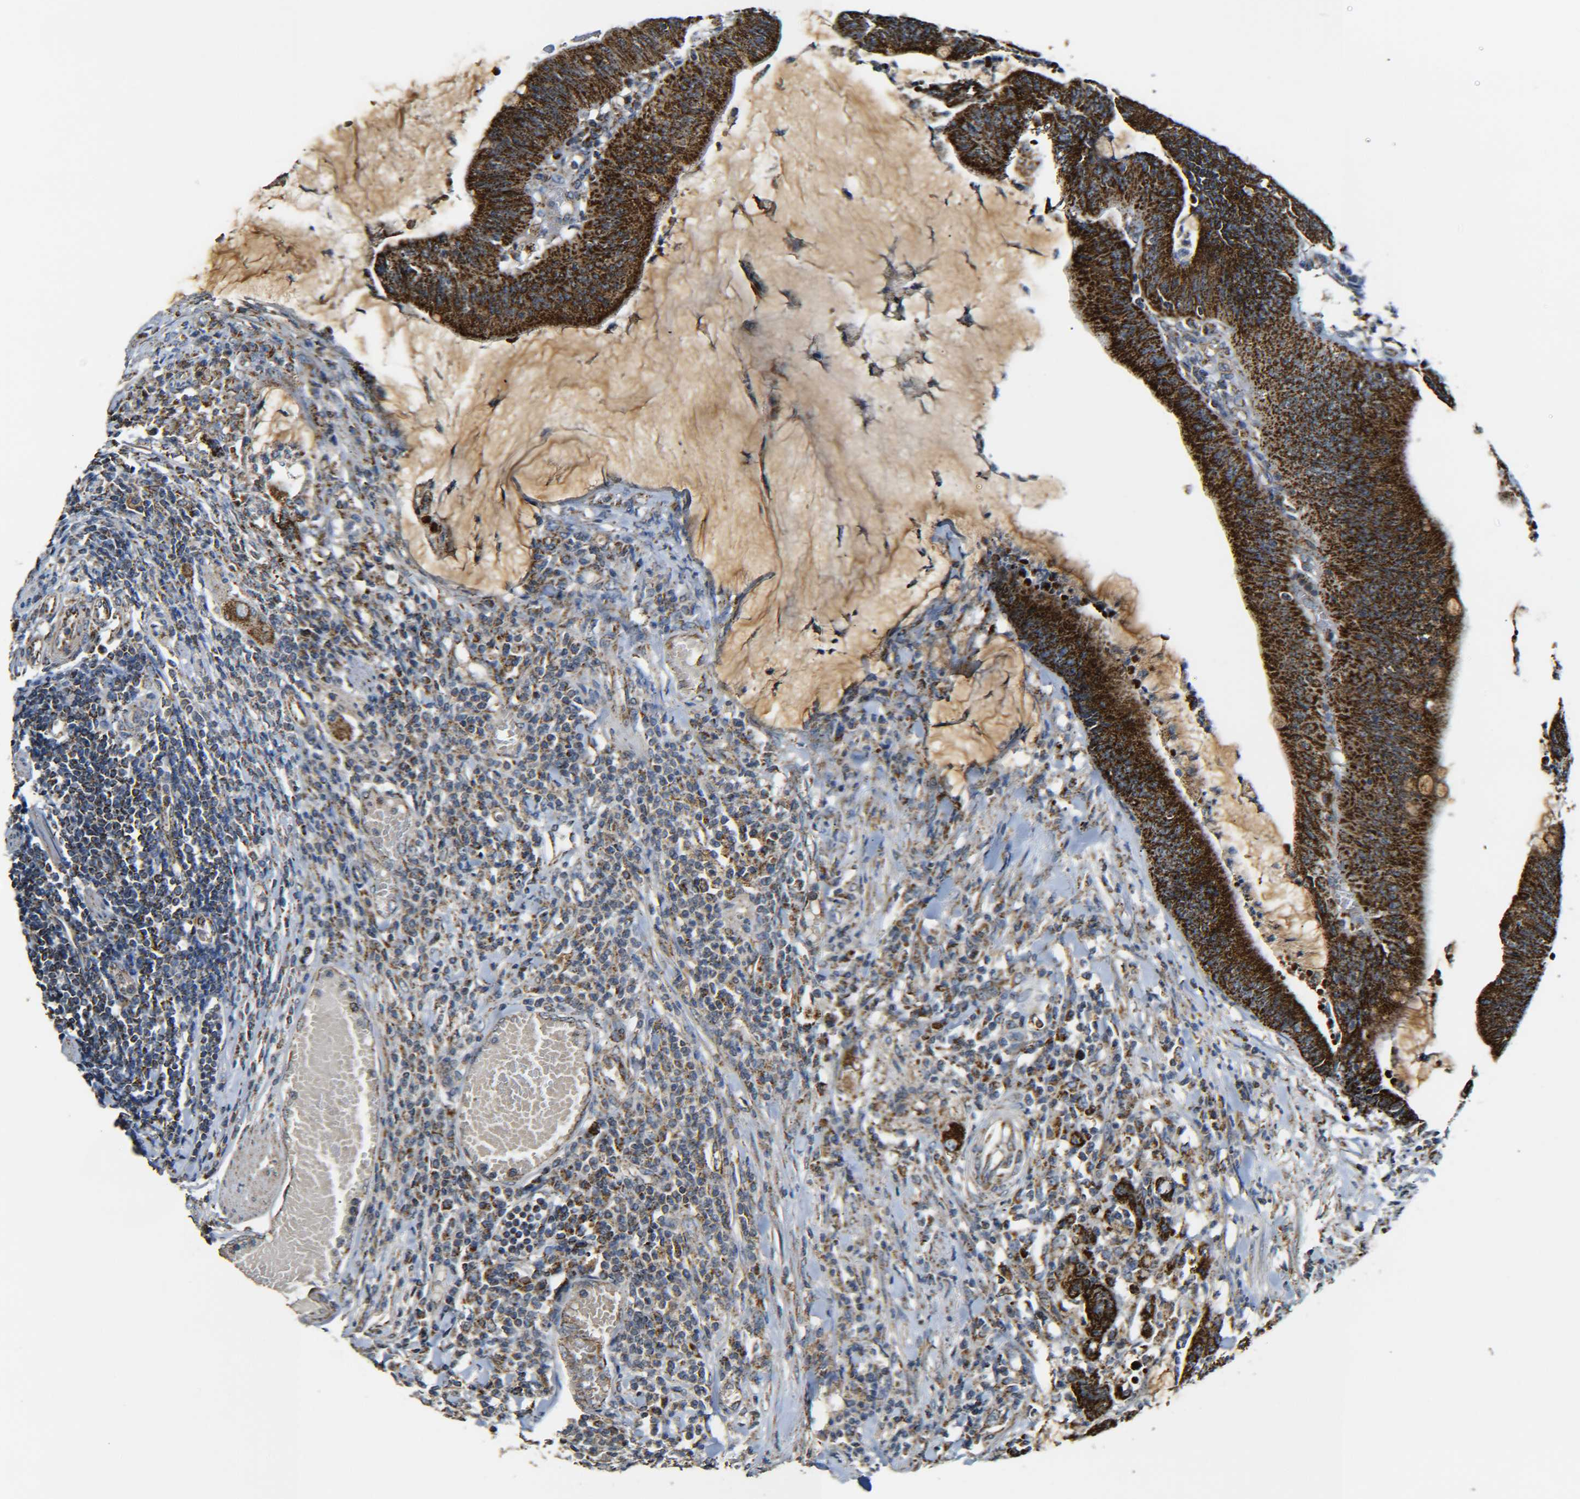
{"staining": {"intensity": "strong", "quantity": ">75%", "location": "cytoplasmic/membranous"}, "tissue": "colorectal cancer", "cell_type": "Tumor cells", "image_type": "cancer", "snomed": [{"axis": "morphology", "description": "Adenocarcinoma, NOS"}, {"axis": "topography", "description": "Rectum"}], "caption": "This micrograph demonstrates immunohistochemistry (IHC) staining of colorectal cancer, with high strong cytoplasmic/membranous expression in approximately >75% of tumor cells.", "gene": "NR3C2", "patient": {"sex": "female", "age": 66}}